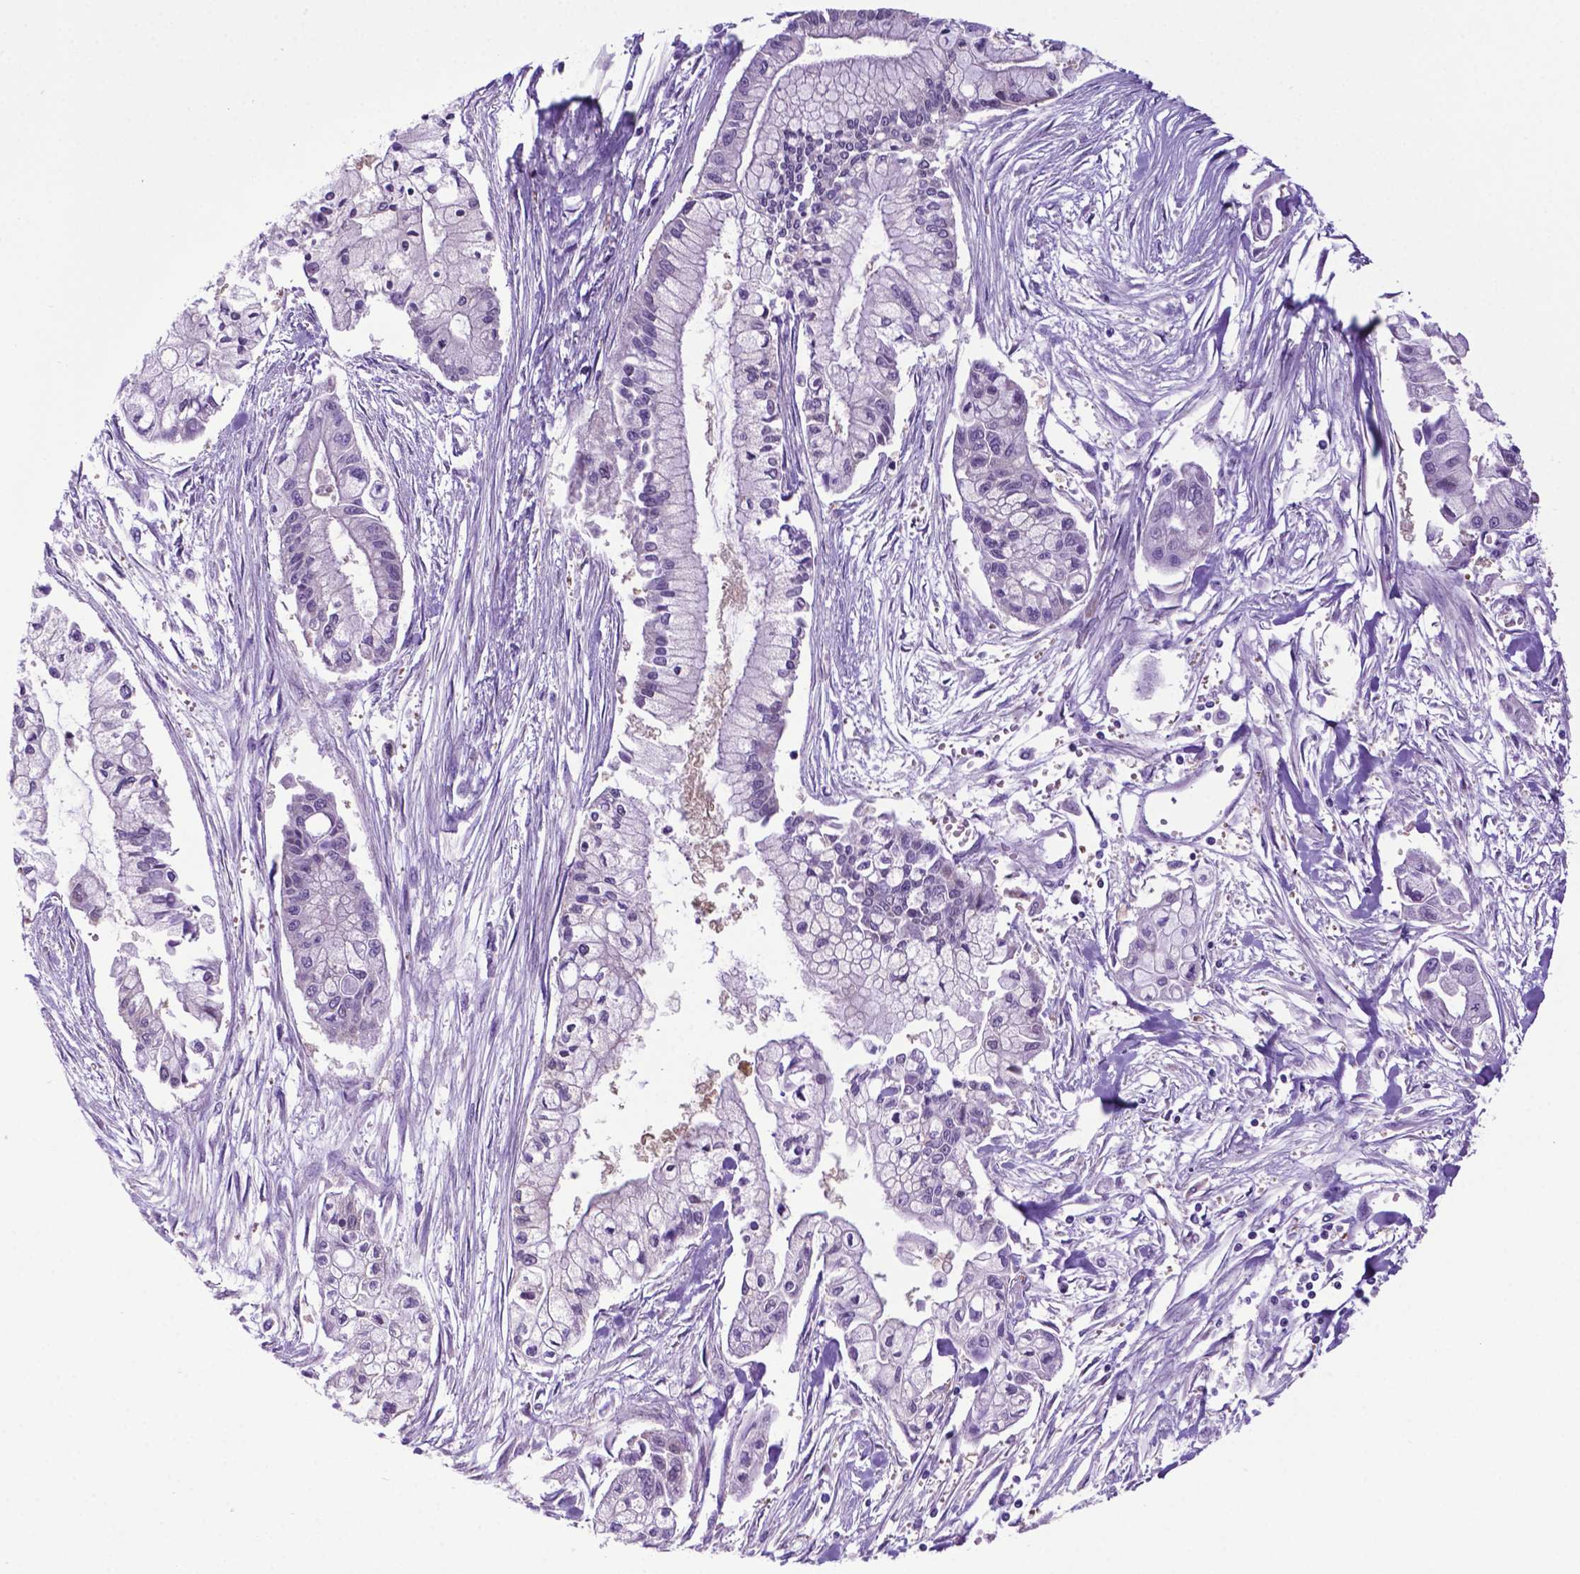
{"staining": {"intensity": "negative", "quantity": "none", "location": "none"}, "tissue": "pancreatic cancer", "cell_type": "Tumor cells", "image_type": "cancer", "snomed": [{"axis": "morphology", "description": "Adenocarcinoma, NOS"}, {"axis": "topography", "description": "Pancreas"}], "caption": "Human pancreatic cancer stained for a protein using IHC demonstrates no expression in tumor cells.", "gene": "ADRA2B", "patient": {"sex": "male", "age": 54}}